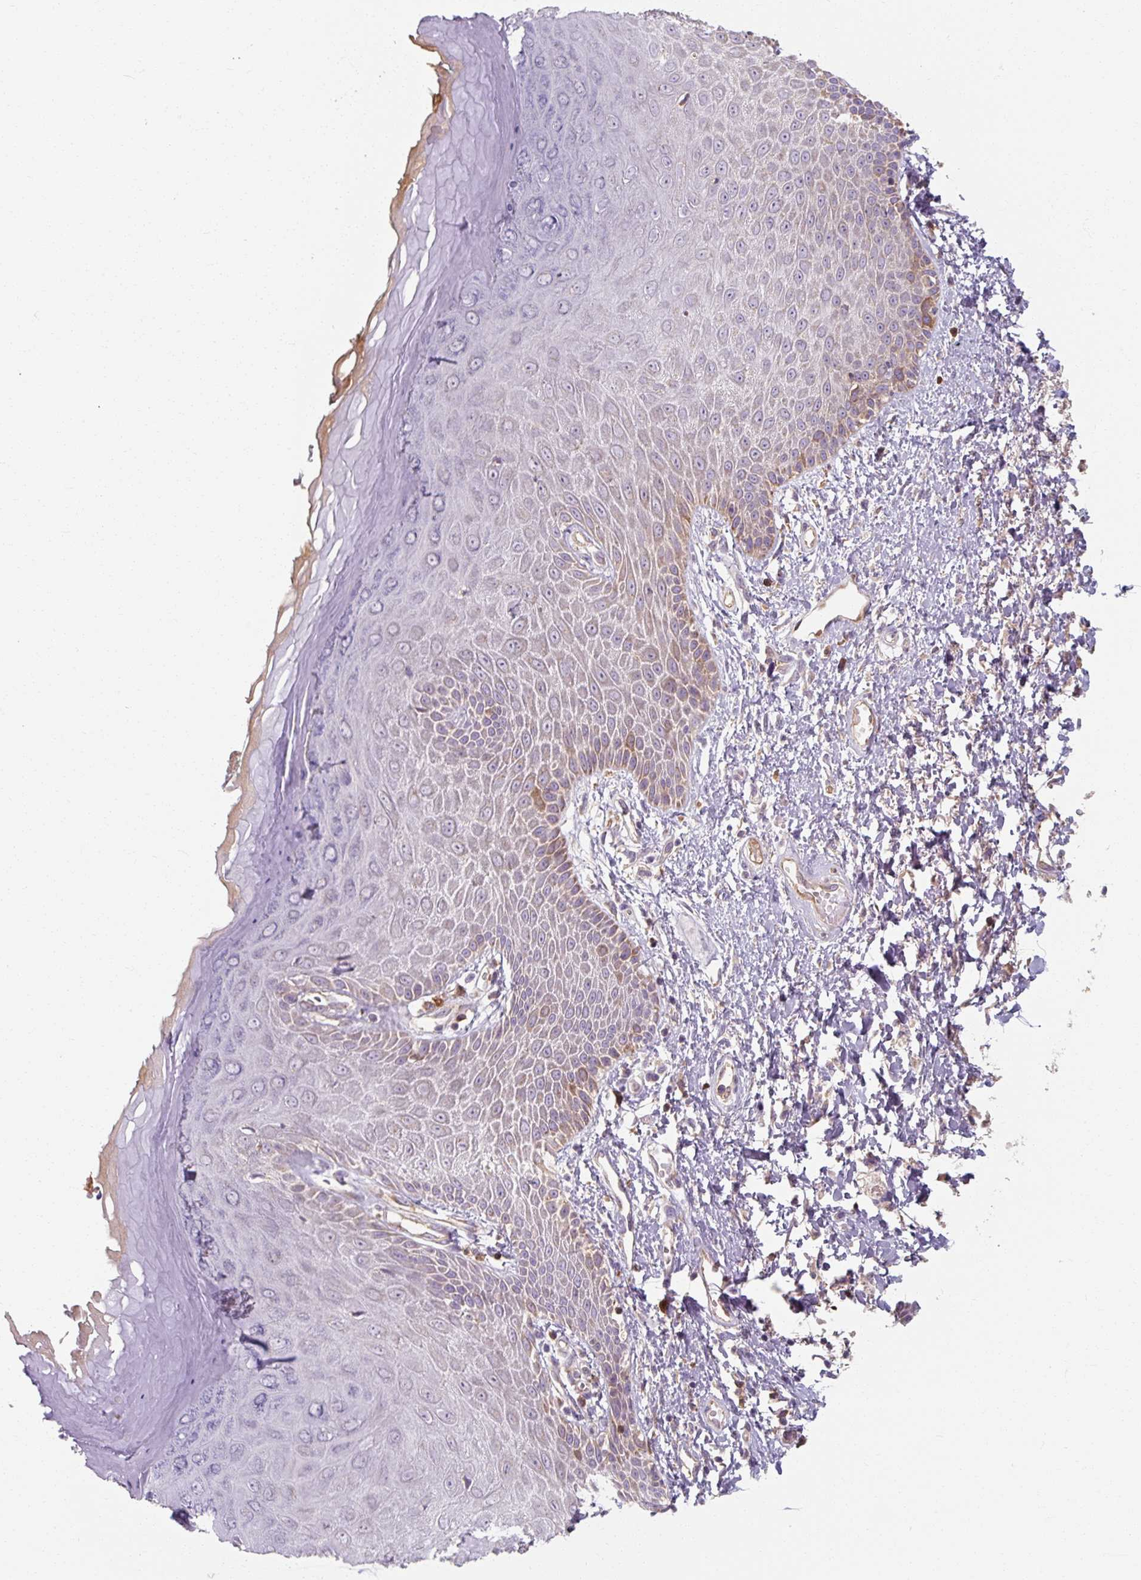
{"staining": {"intensity": "moderate", "quantity": "<25%", "location": "cytoplasmic/membranous"}, "tissue": "skin", "cell_type": "Epidermal cells", "image_type": "normal", "snomed": [{"axis": "morphology", "description": "Normal tissue, NOS"}, {"axis": "topography", "description": "Anal"}, {"axis": "topography", "description": "Peripheral nerve tissue"}], "caption": "Protein positivity by immunohistochemistry displays moderate cytoplasmic/membranous expression in about <25% of epidermal cells in unremarkable skin.", "gene": "TSEN54", "patient": {"sex": "male", "age": 78}}